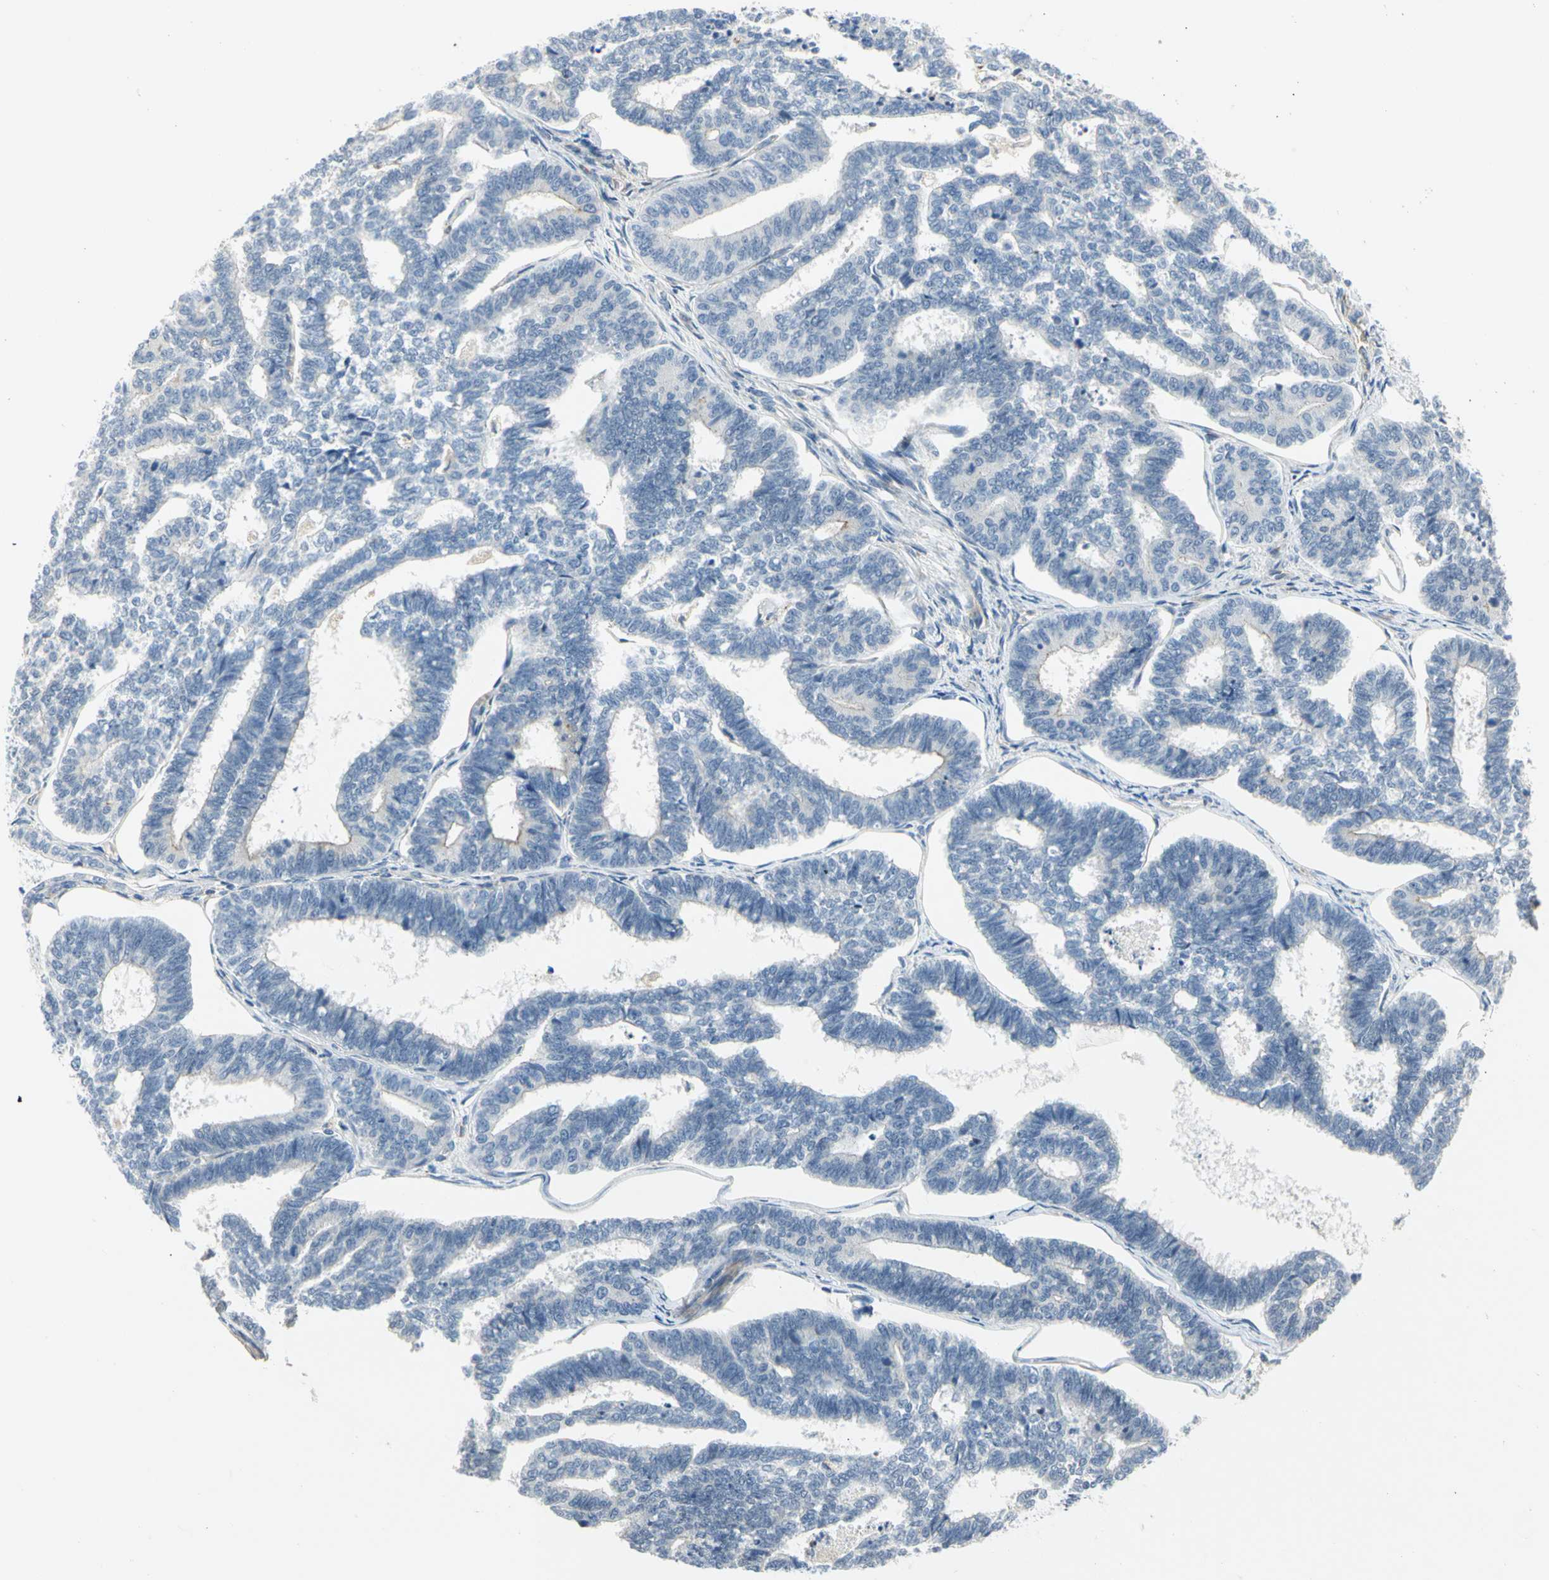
{"staining": {"intensity": "negative", "quantity": "none", "location": "none"}, "tissue": "endometrial cancer", "cell_type": "Tumor cells", "image_type": "cancer", "snomed": [{"axis": "morphology", "description": "Adenocarcinoma, NOS"}, {"axis": "topography", "description": "Endometrium"}], "caption": "An immunohistochemistry (IHC) image of endometrial cancer (adenocarcinoma) is shown. There is no staining in tumor cells of endometrial cancer (adenocarcinoma).", "gene": "IMPG2", "patient": {"sex": "female", "age": 70}}